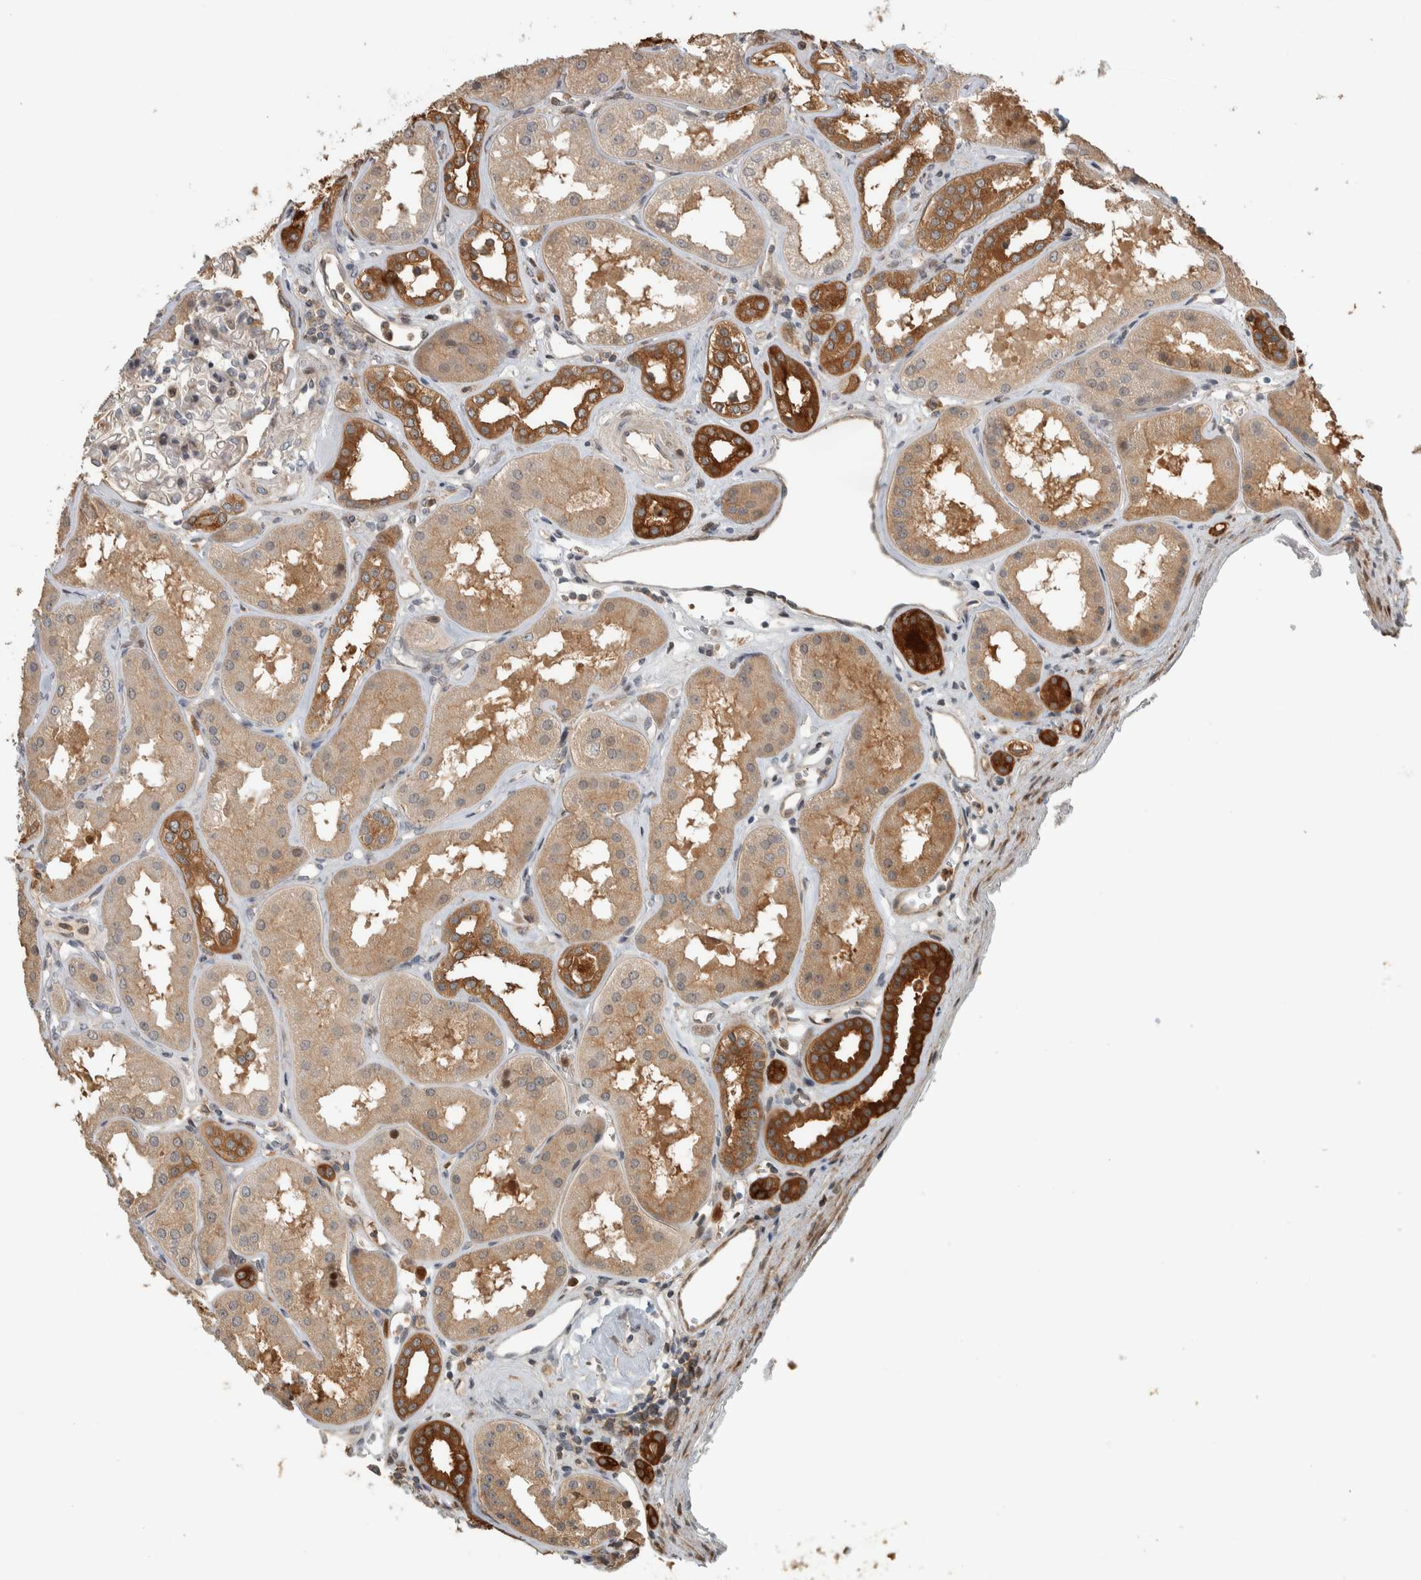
{"staining": {"intensity": "weak", "quantity": "25%-75%", "location": "cytoplasmic/membranous"}, "tissue": "kidney", "cell_type": "Cells in glomeruli", "image_type": "normal", "snomed": [{"axis": "morphology", "description": "Normal tissue, NOS"}, {"axis": "topography", "description": "Kidney"}], "caption": "Immunohistochemical staining of unremarkable human kidney shows weak cytoplasmic/membranous protein positivity in about 25%-75% of cells in glomeruli.", "gene": "CNTROB", "patient": {"sex": "female", "age": 56}}